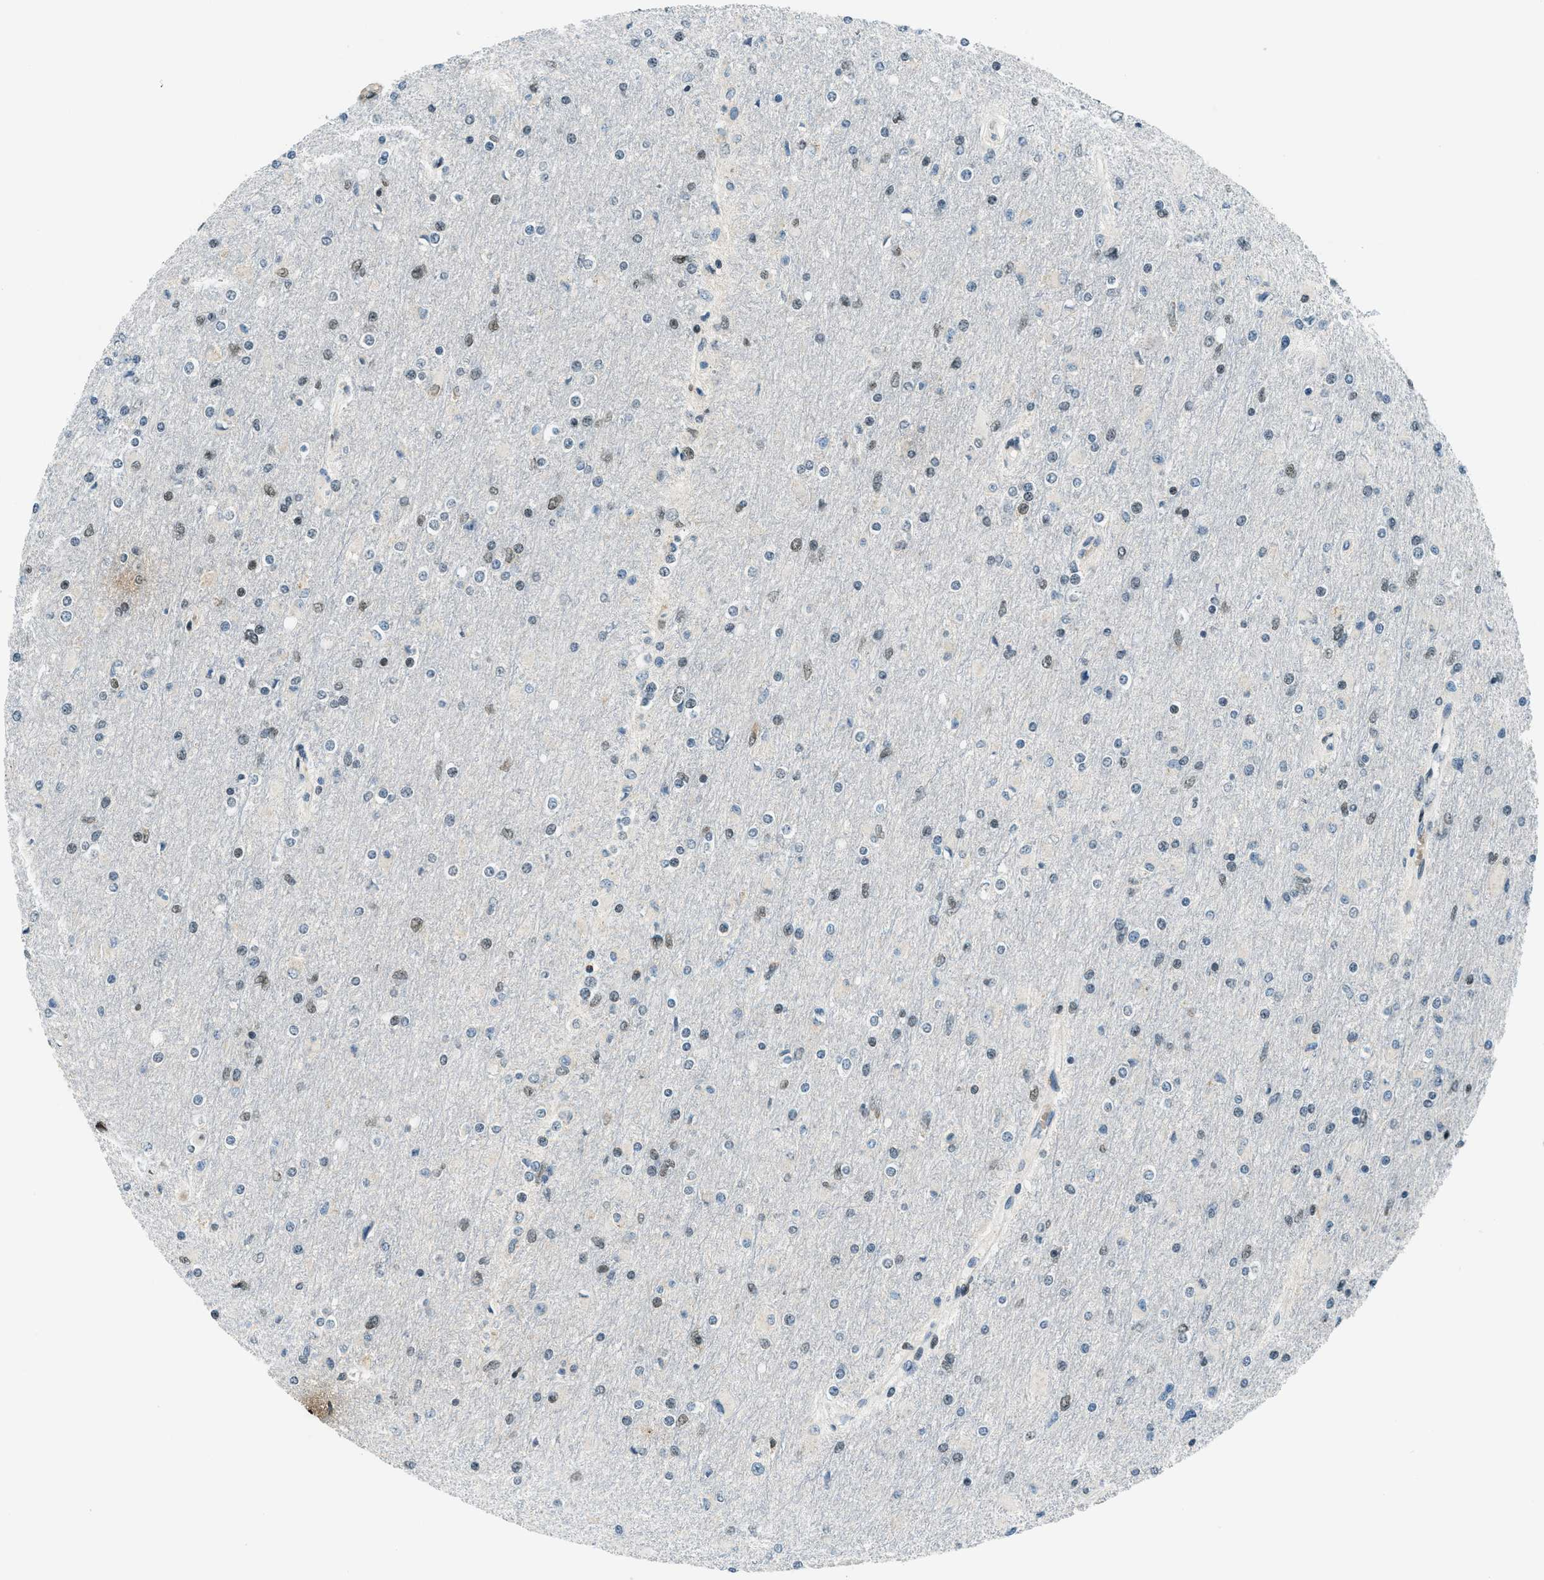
{"staining": {"intensity": "weak", "quantity": "<25%", "location": "nuclear"}, "tissue": "glioma", "cell_type": "Tumor cells", "image_type": "cancer", "snomed": [{"axis": "morphology", "description": "Glioma, malignant, High grade"}, {"axis": "topography", "description": "Cerebral cortex"}], "caption": "Tumor cells are negative for protein expression in human glioma.", "gene": "KLF6", "patient": {"sex": "female", "age": 36}}